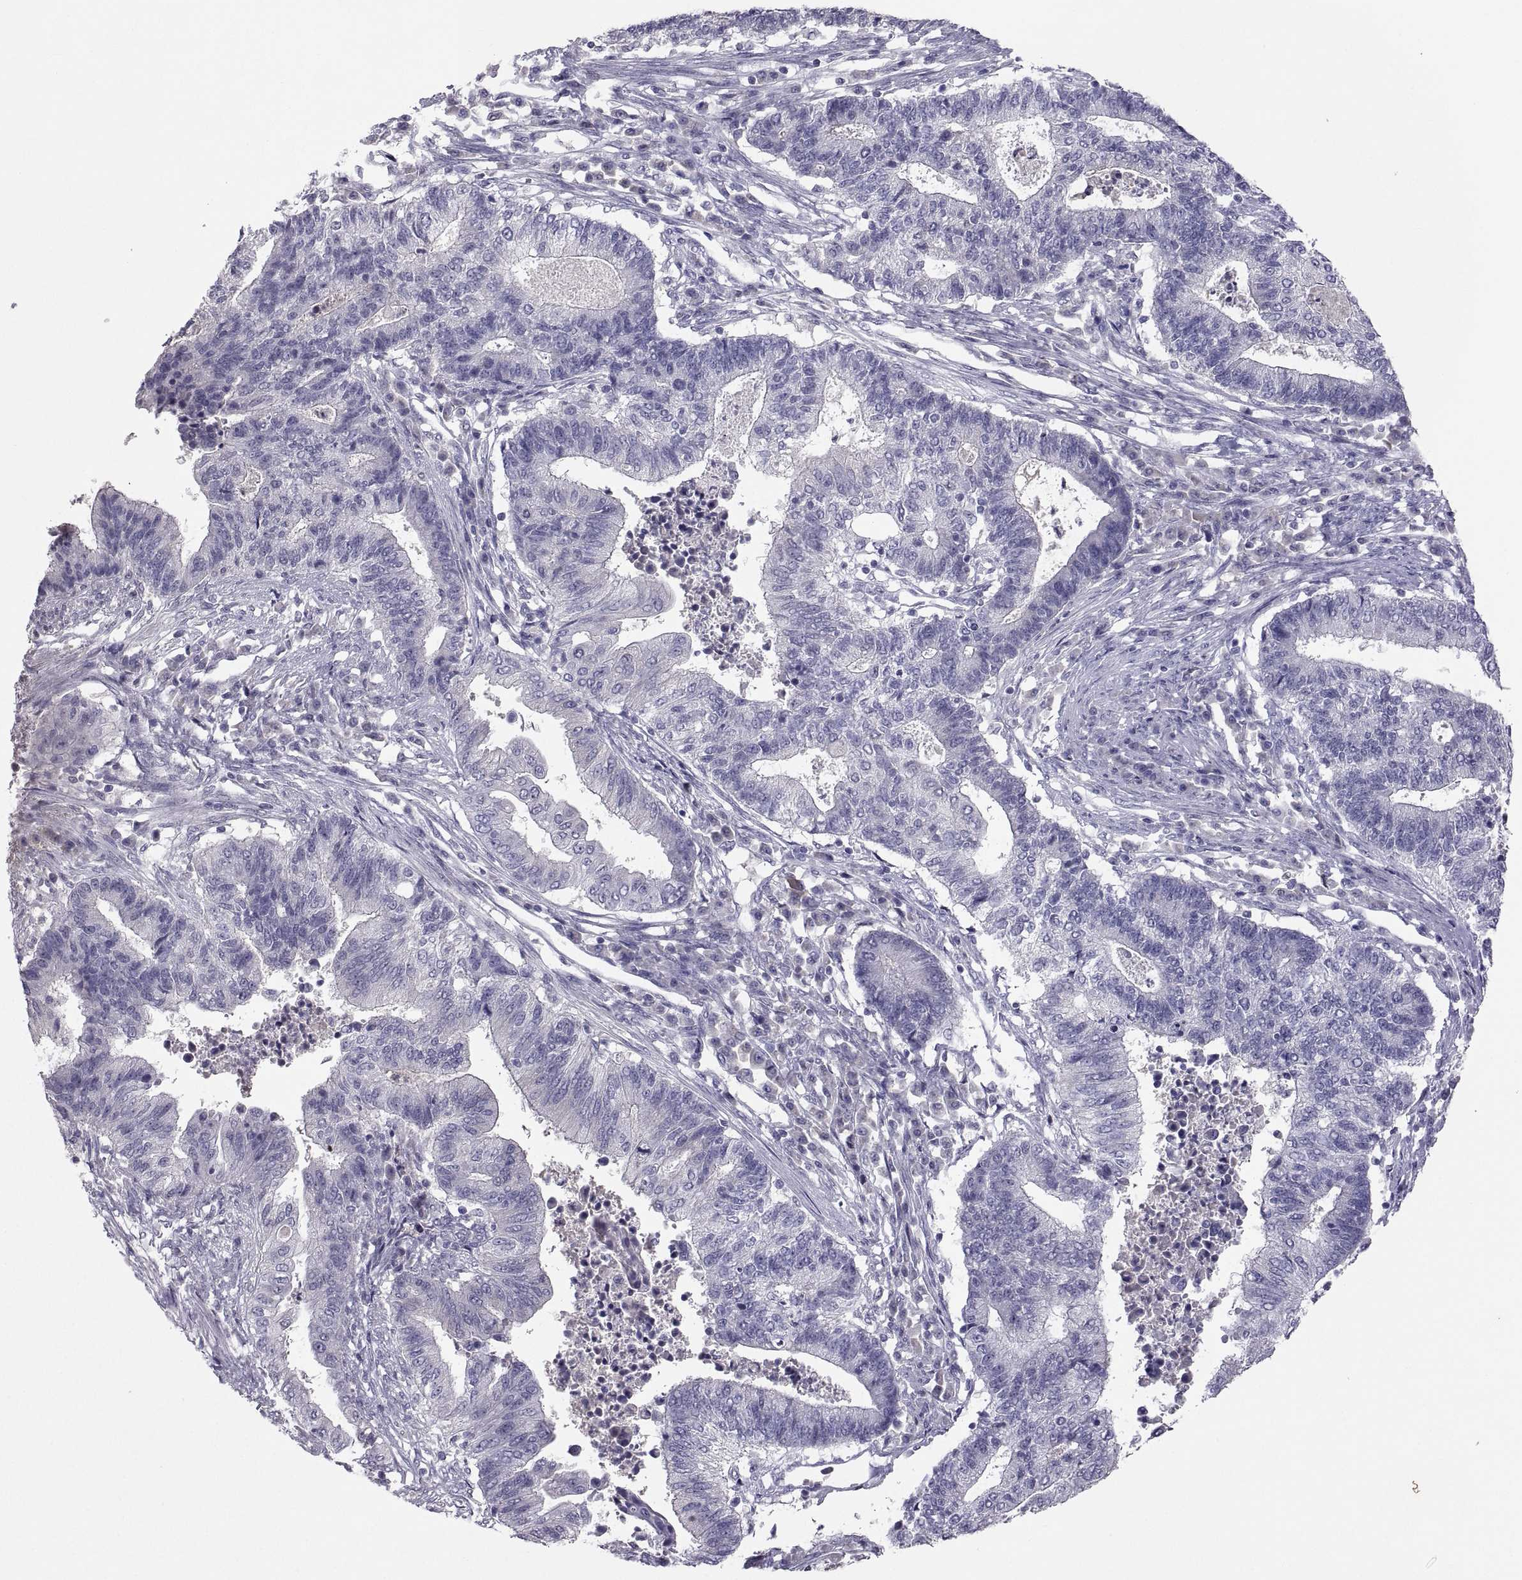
{"staining": {"intensity": "weak", "quantity": "25%-75%", "location": "nuclear"}, "tissue": "endometrial cancer", "cell_type": "Tumor cells", "image_type": "cancer", "snomed": [{"axis": "morphology", "description": "Adenocarcinoma, NOS"}, {"axis": "topography", "description": "Uterus"}, {"axis": "topography", "description": "Endometrium"}], "caption": "An immunohistochemistry (IHC) histopathology image of tumor tissue is shown. Protein staining in brown labels weak nuclear positivity in endometrial cancer (adenocarcinoma) within tumor cells.", "gene": "SOX21", "patient": {"sex": "female", "age": 54}}